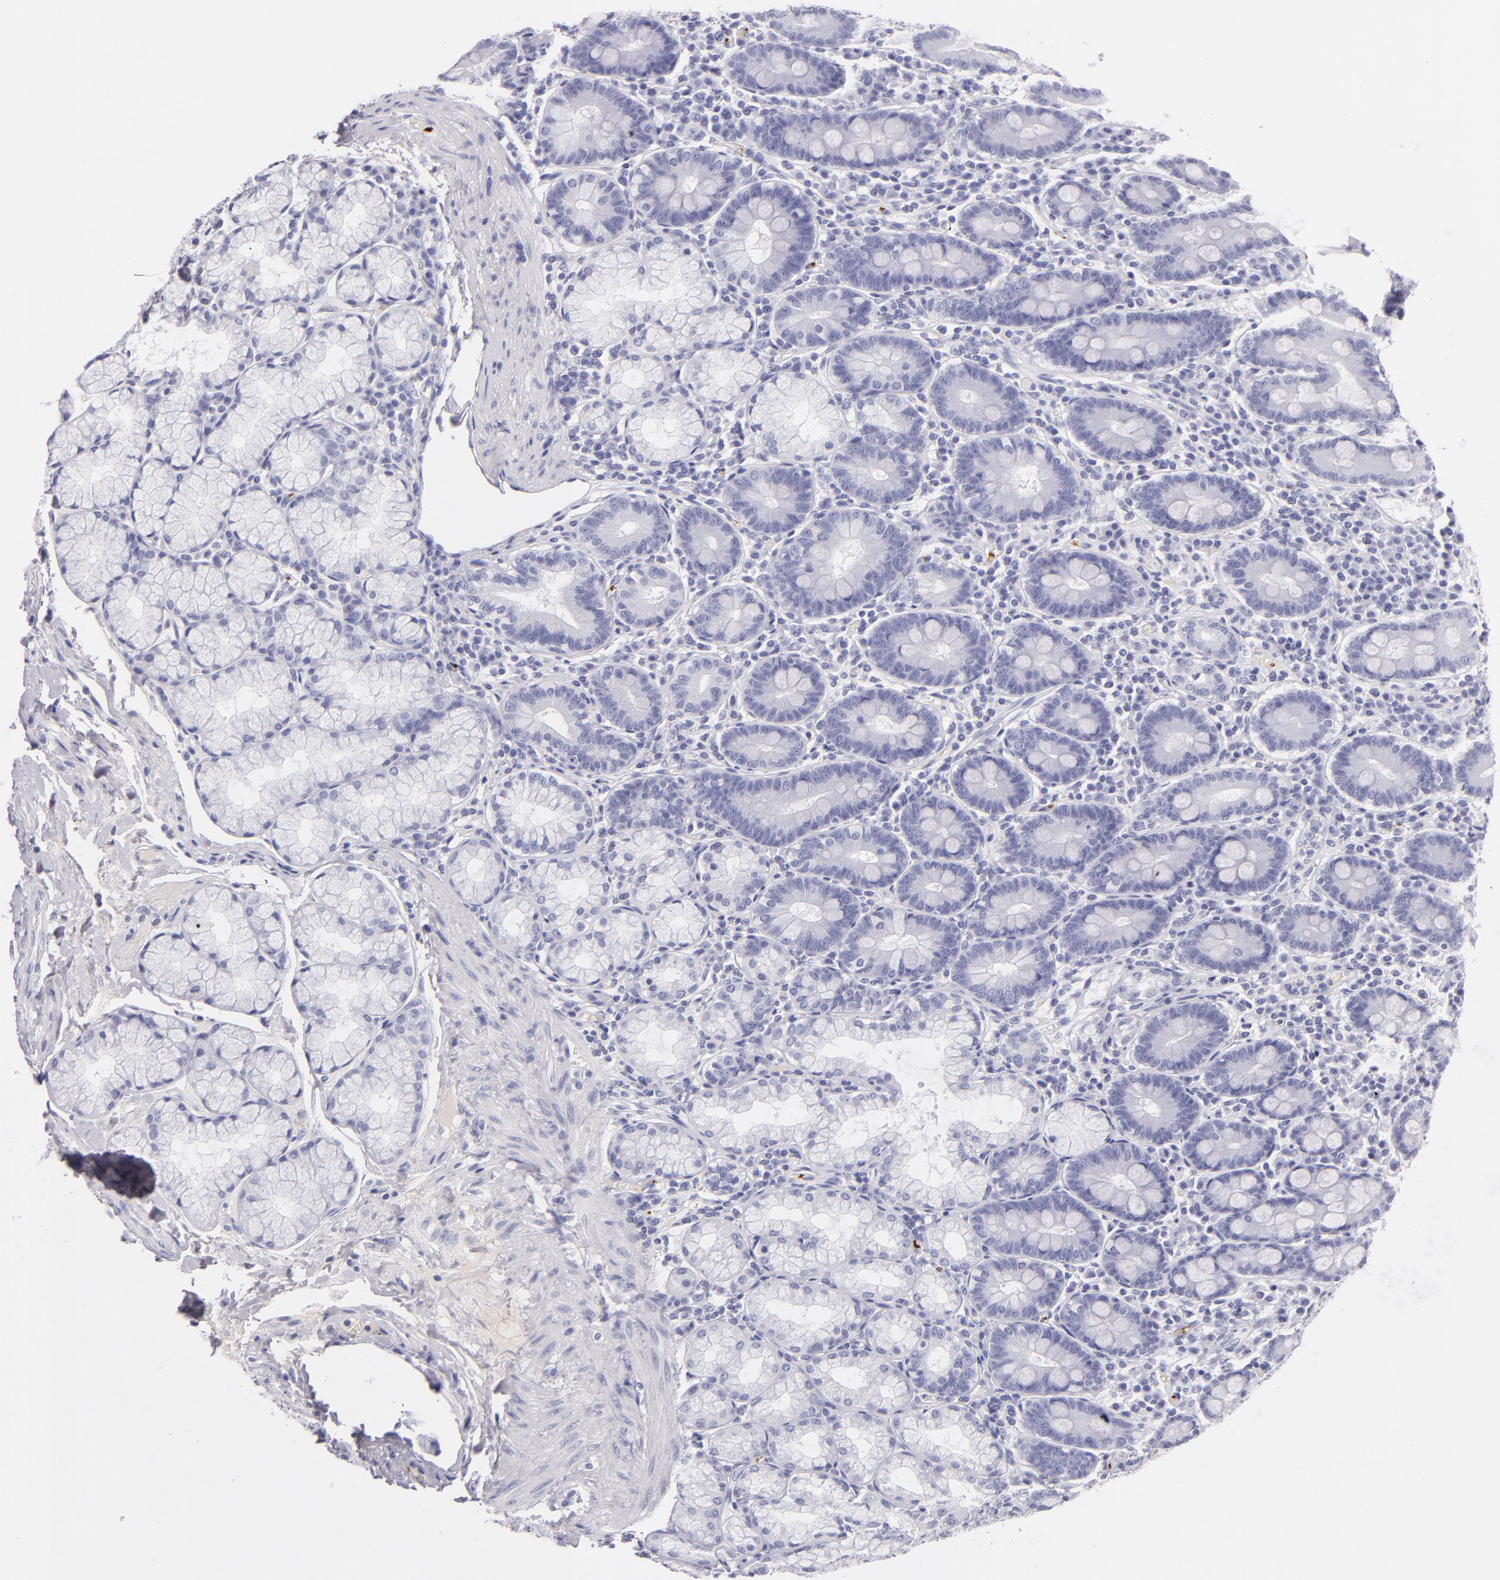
{"staining": {"intensity": "negative", "quantity": "none", "location": "none"}, "tissue": "duodenum", "cell_type": "Glandular cells", "image_type": "normal", "snomed": [{"axis": "morphology", "description": "Normal tissue, NOS"}, {"axis": "topography", "description": "Duodenum"}], "caption": "The image reveals no staining of glandular cells in normal duodenum. Brightfield microscopy of IHC stained with DAB (brown) and hematoxylin (blue), captured at high magnification.", "gene": "GP1BA", "patient": {"sex": "male", "age": 50}}